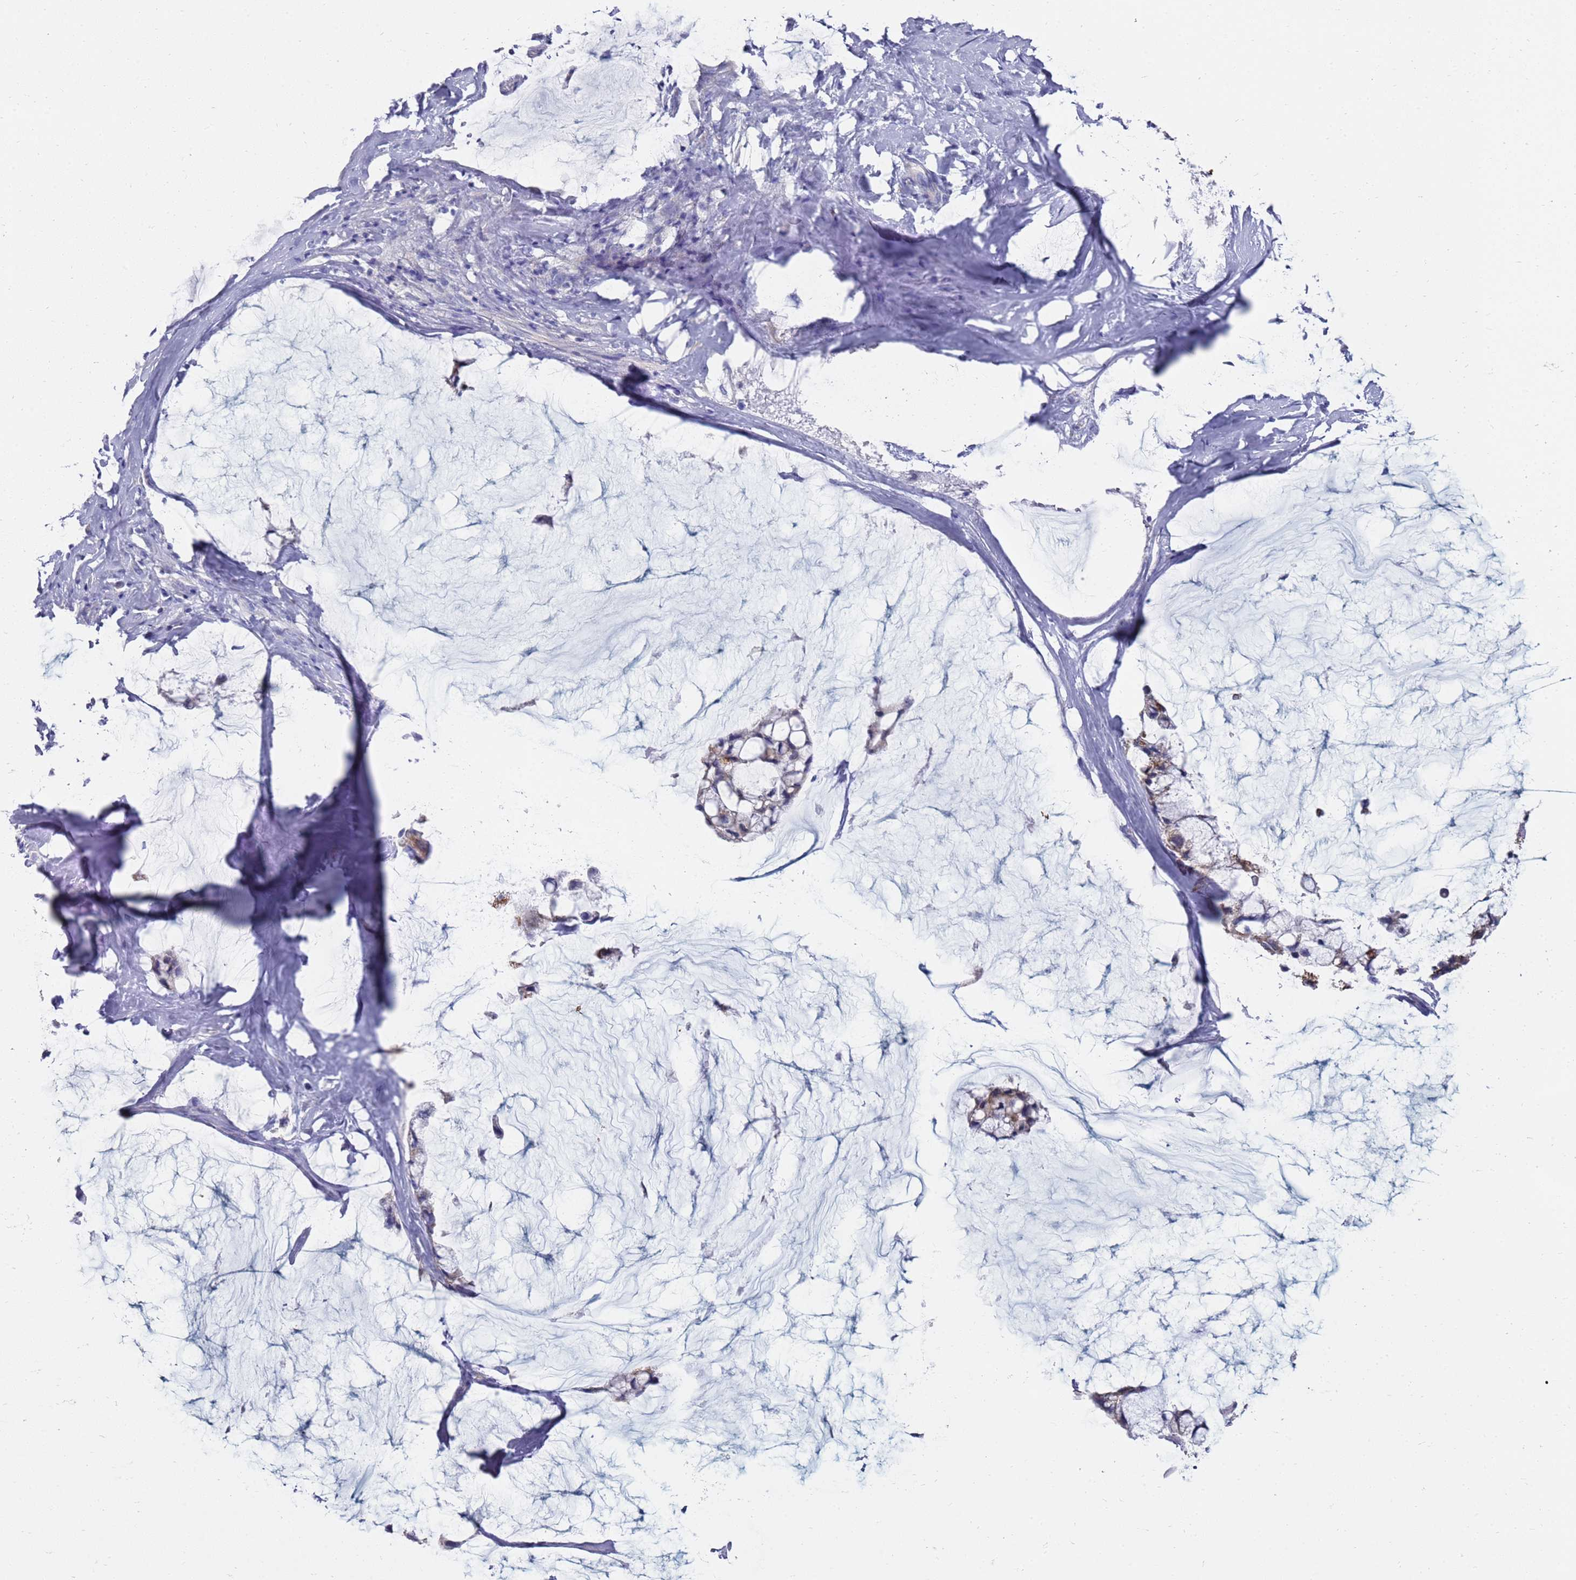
{"staining": {"intensity": "weak", "quantity": "<25%", "location": "cytoplasmic/membranous"}, "tissue": "ovarian cancer", "cell_type": "Tumor cells", "image_type": "cancer", "snomed": [{"axis": "morphology", "description": "Cystadenocarcinoma, mucinous, NOS"}, {"axis": "topography", "description": "Ovary"}], "caption": "Ovarian mucinous cystadenocarcinoma stained for a protein using immunohistochemistry (IHC) shows no positivity tumor cells.", "gene": "SCAPER", "patient": {"sex": "female", "age": 39}}